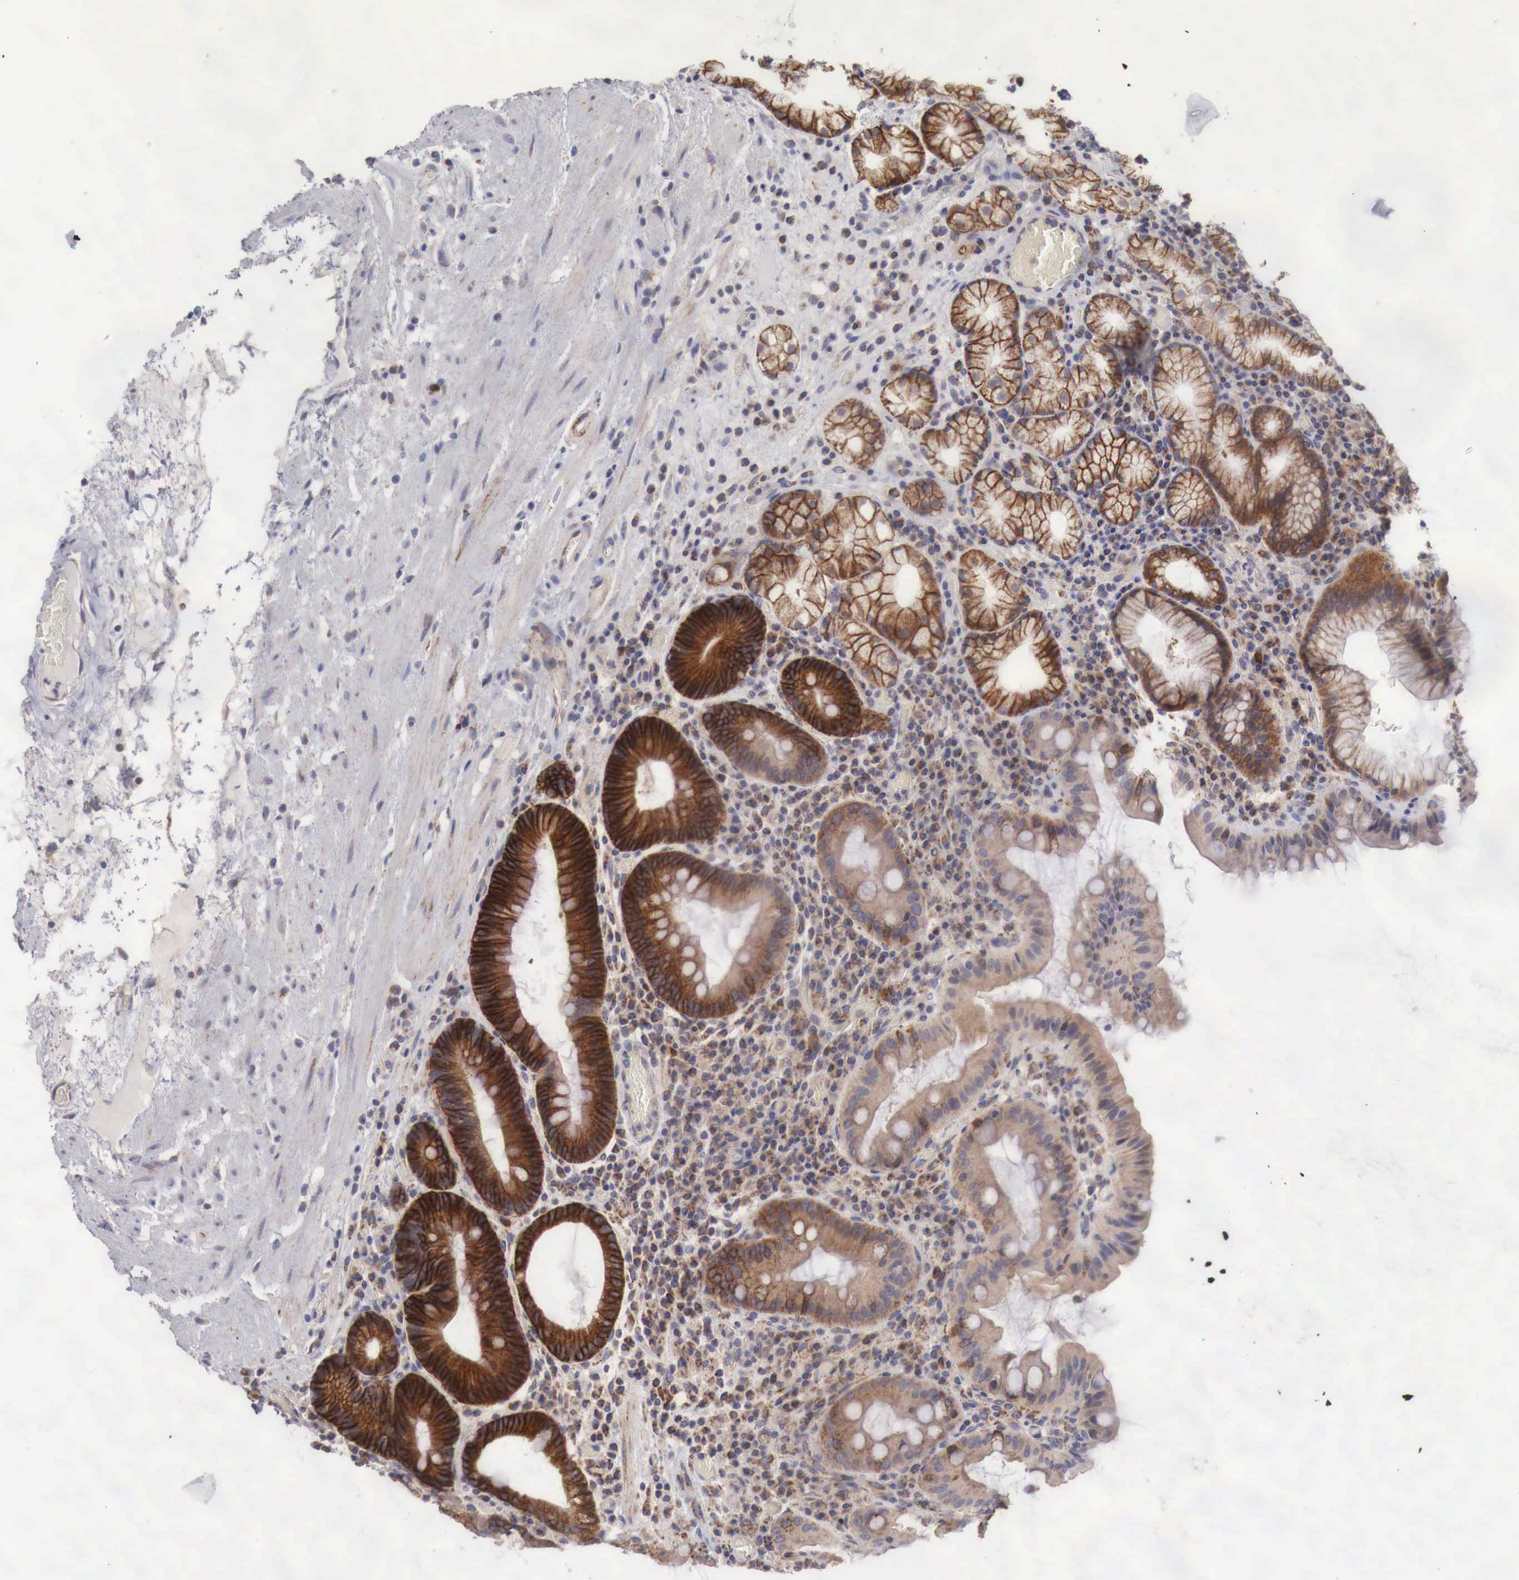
{"staining": {"intensity": "strong", "quantity": ">75%", "location": "cytoplasmic/membranous"}, "tissue": "stomach", "cell_type": "Glandular cells", "image_type": "normal", "snomed": [{"axis": "morphology", "description": "Normal tissue, NOS"}, {"axis": "topography", "description": "Stomach, lower"}, {"axis": "topography", "description": "Duodenum"}], "caption": "Immunohistochemical staining of normal human stomach exhibits strong cytoplasmic/membranous protein positivity in about >75% of glandular cells. The staining was performed using DAB to visualize the protein expression in brown, while the nuclei were stained in blue with hematoxylin (Magnification: 20x).", "gene": "XPNPEP3", "patient": {"sex": "male", "age": 84}}